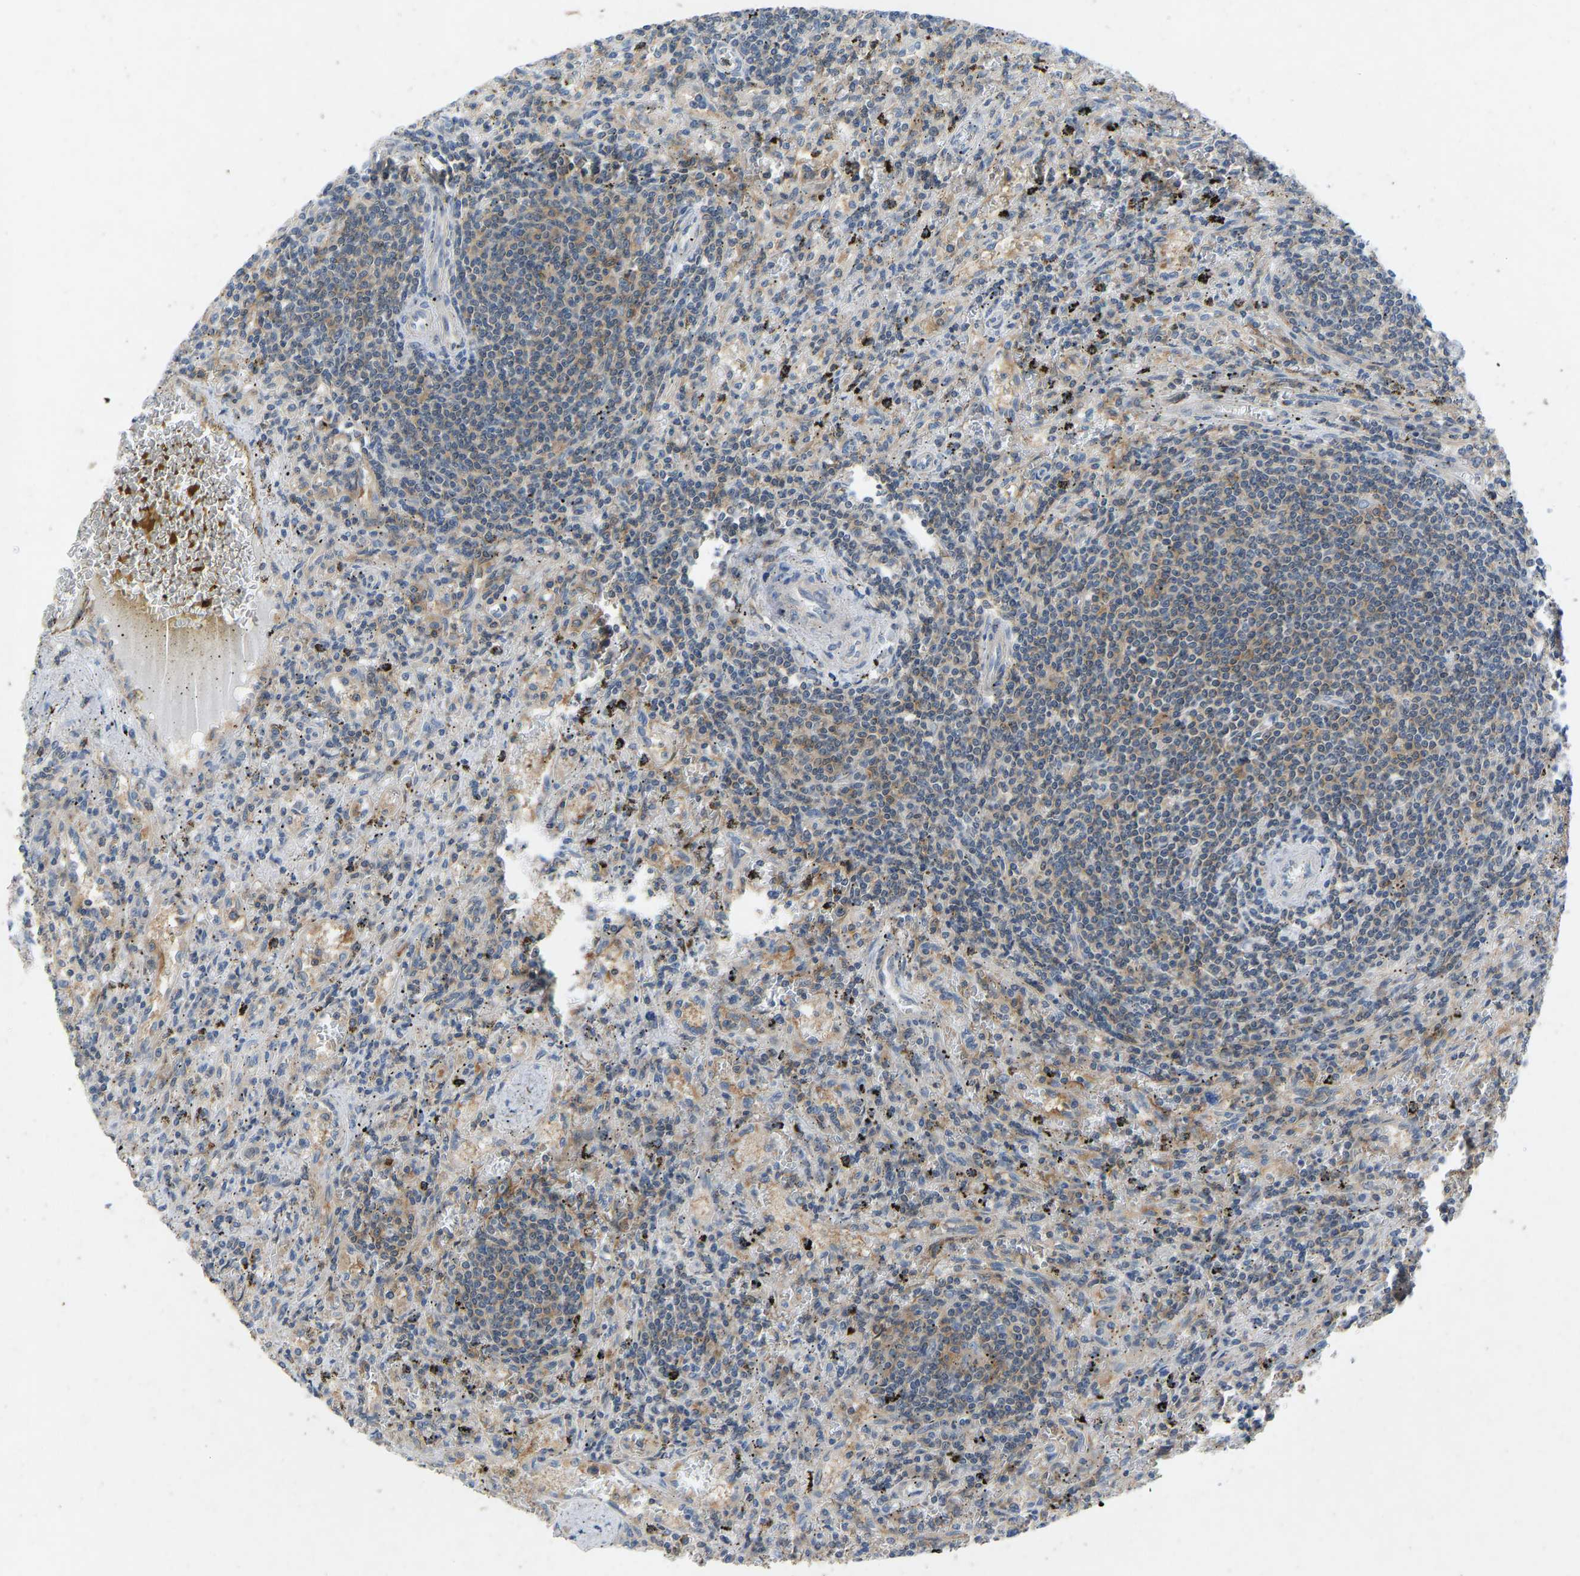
{"staining": {"intensity": "moderate", "quantity": "<25%", "location": "cytoplasmic/membranous"}, "tissue": "lymphoma", "cell_type": "Tumor cells", "image_type": "cancer", "snomed": [{"axis": "morphology", "description": "Malignant lymphoma, non-Hodgkin's type, Low grade"}, {"axis": "topography", "description": "Spleen"}], "caption": "Lymphoma was stained to show a protein in brown. There is low levels of moderate cytoplasmic/membranous staining in approximately <25% of tumor cells.", "gene": "NDRG3", "patient": {"sex": "male", "age": 76}}